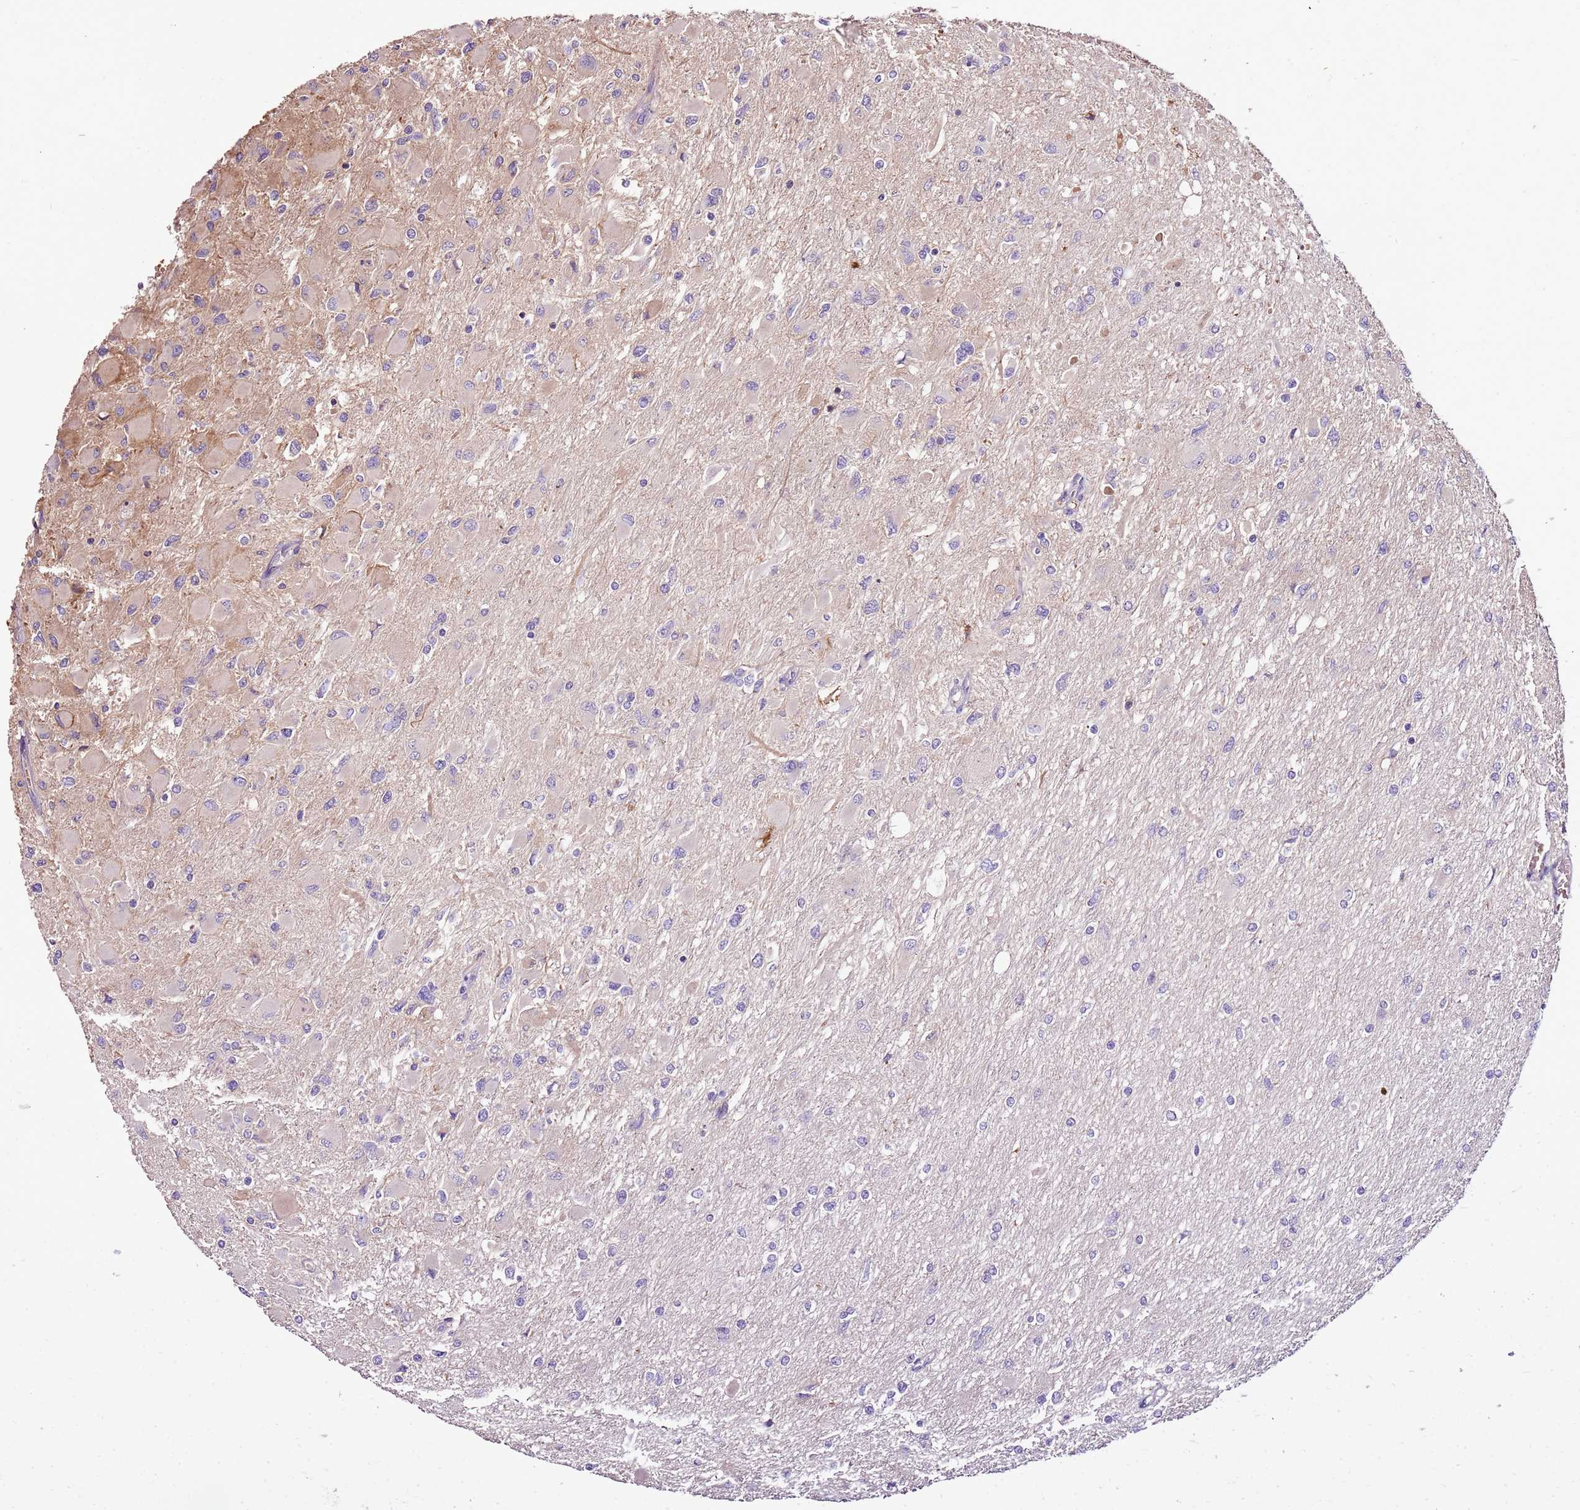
{"staining": {"intensity": "negative", "quantity": "none", "location": "none"}, "tissue": "glioma", "cell_type": "Tumor cells", "image_type": "cancer", "snomed": [{"axis": "morphology", "description": "Glioma, malignant, High grade"}, {"axis": "topography", "description": "Cerebral cortex"}], "caption": "Immunohistochemical staining of malignant glioma (high-grade) exhibits no significant expression in tumor cells.", "gene": "DENR", "patient": {"sex": "female", "age": 36}}